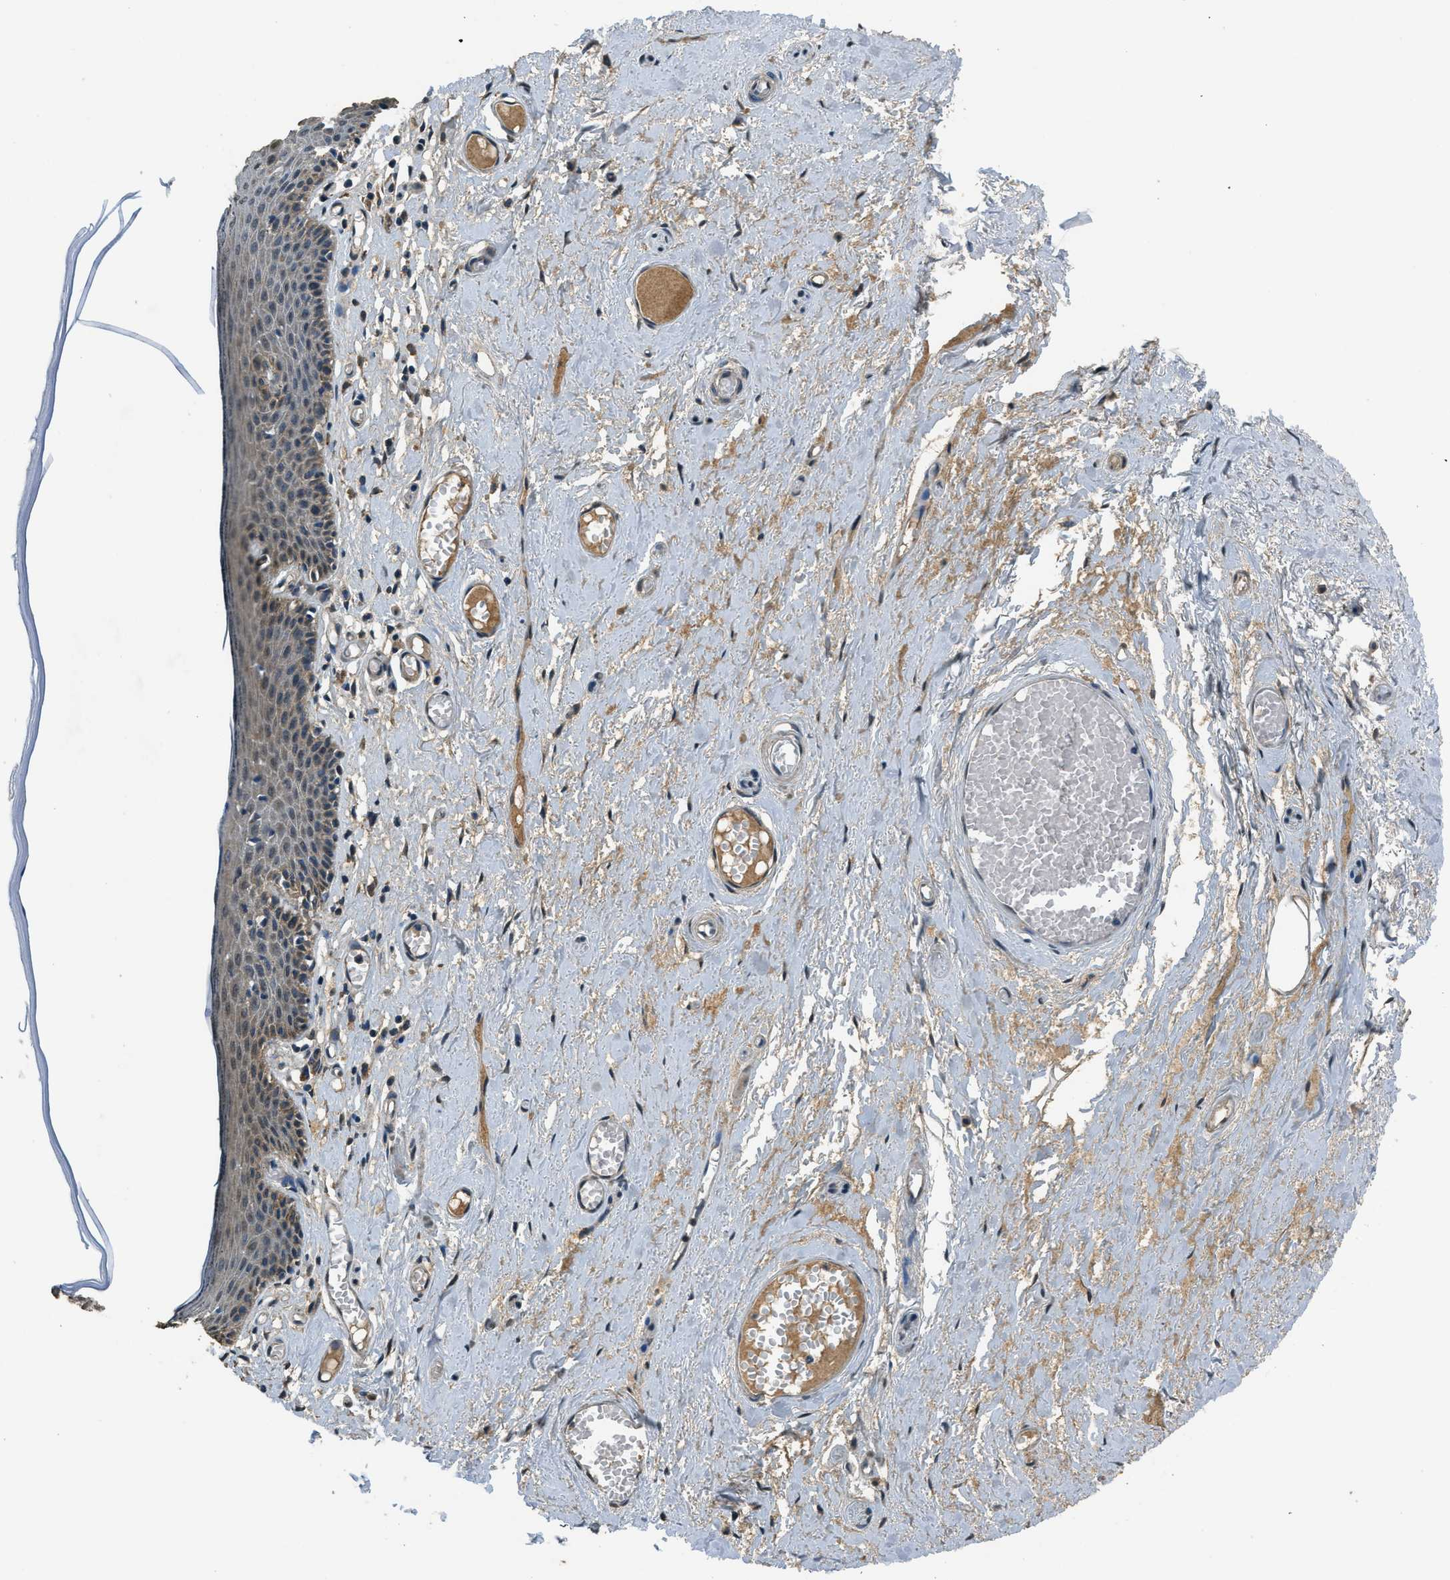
{"staining": {"intensity": "moderate", "quantity": ">75%", "location": "cytoplasmic/membranous"}, "tissue": "skin", "cell_type": "Epidermal cells", "image_type": "normal", "snomed": [{"axis": "morphology", "description": "Normal tissue, NOS"}, {"axis": "topography", "description": "Adipose tissue"}, {"axis": "topography", "description": "Vascular tissue"}, {"axis": "topography", "description": "Anal"}, {"axis": "topography", "description": "Peripheral nerve tissue"}], "caption": "The photomicrograph exhibits a brown stain indicating the presence of a protein in the cytoplasmic/membranous of epidermal cells in skin. (DAB IHC with brightfield microscopy, high magnification).", "gene": "SALL3", "patient": {"sex": "female", "age": 54}}